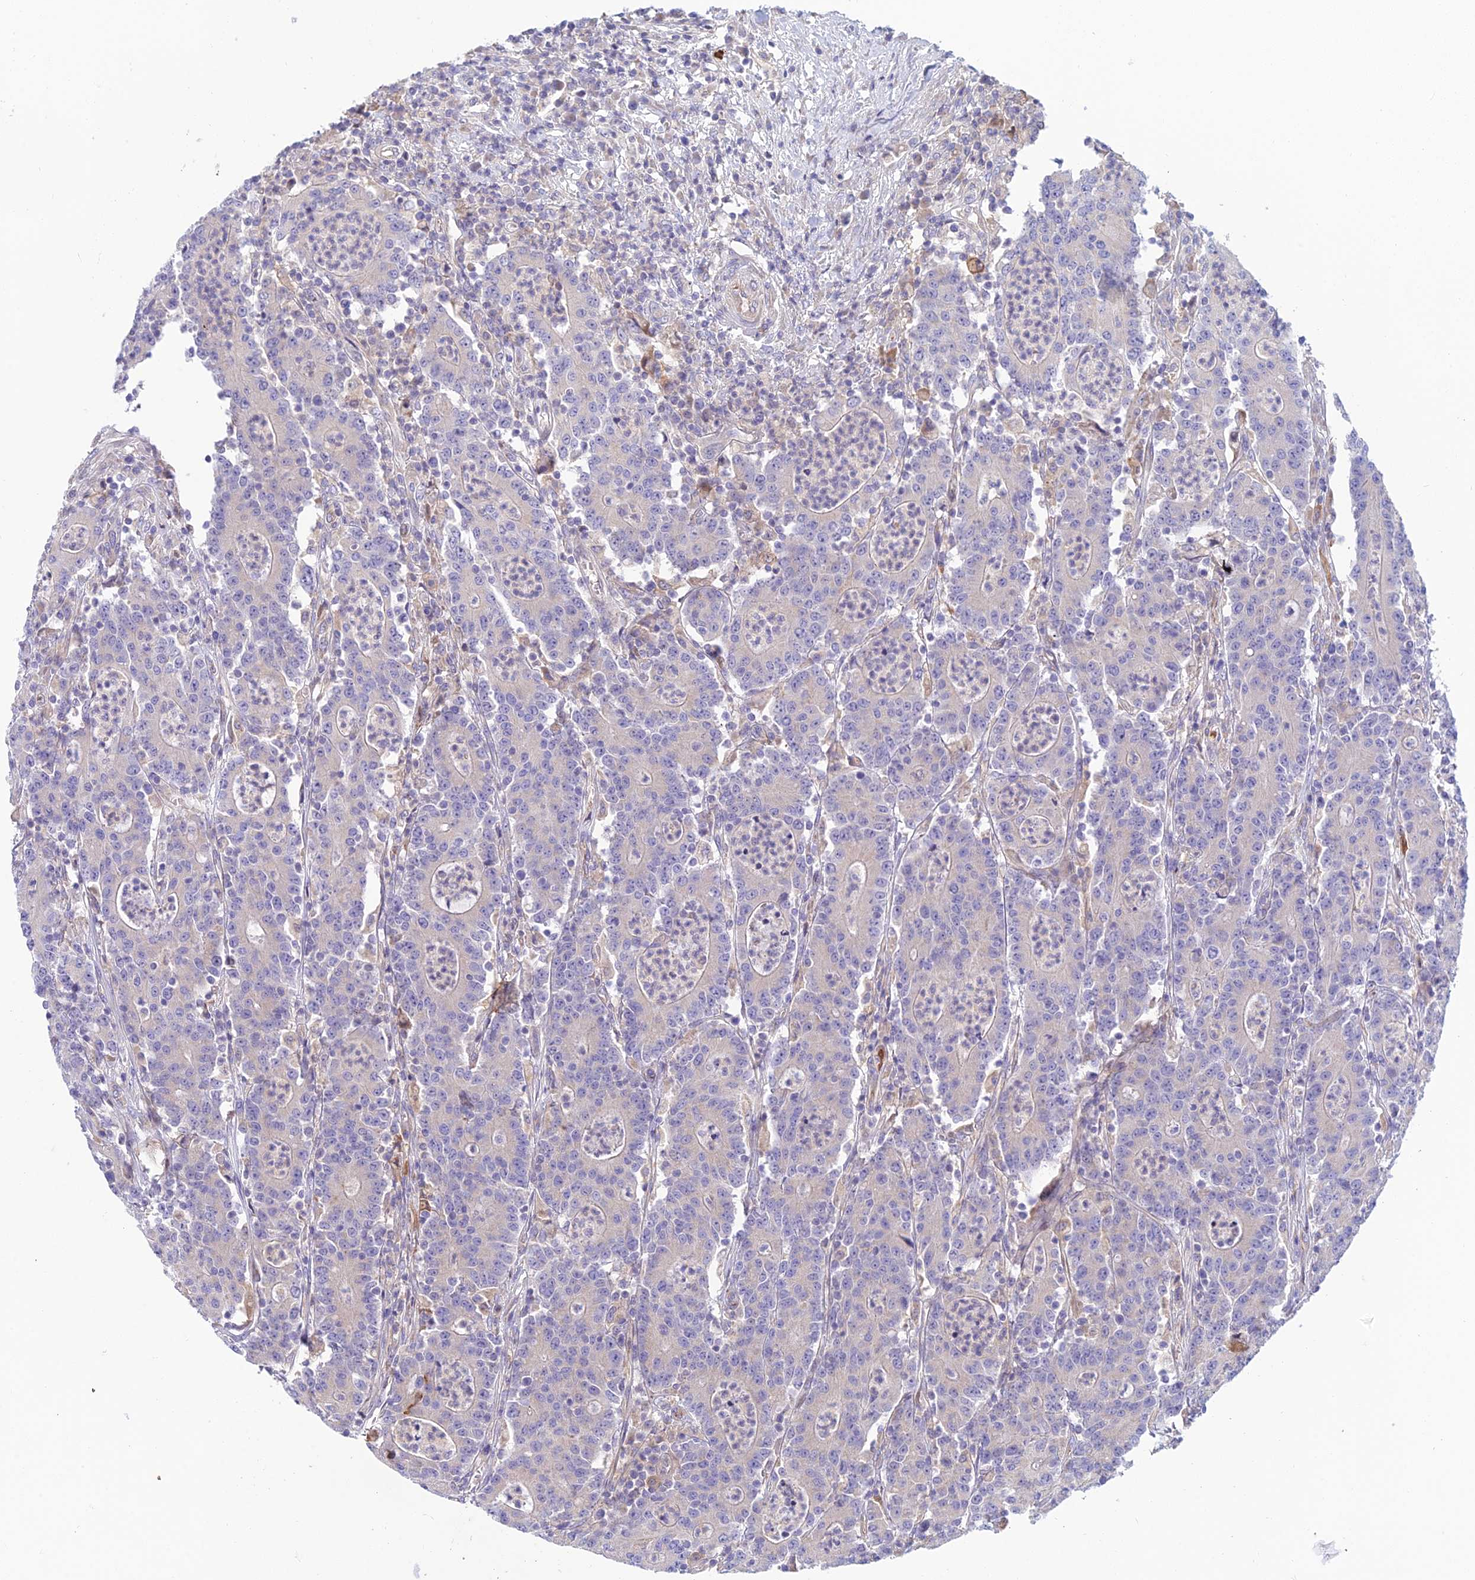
{"staining": {"intensity": "negative", "quantity": "none", "location": "none"}, "tissue": "colorectal cancer", "cell_type": "Tumor cells", "image_type": "cancer", "snomed": [{"axis": "morphology", "description": "Adenocarcinoma, NOS"}, {"axis": "topography", "description": "Colon"}], "caption": "Tumor cells are negative for protein expression in human adenocarcinoma (colorectal).", "gene": "DUS2", "patient": {"sex": "male", "age": 83}}